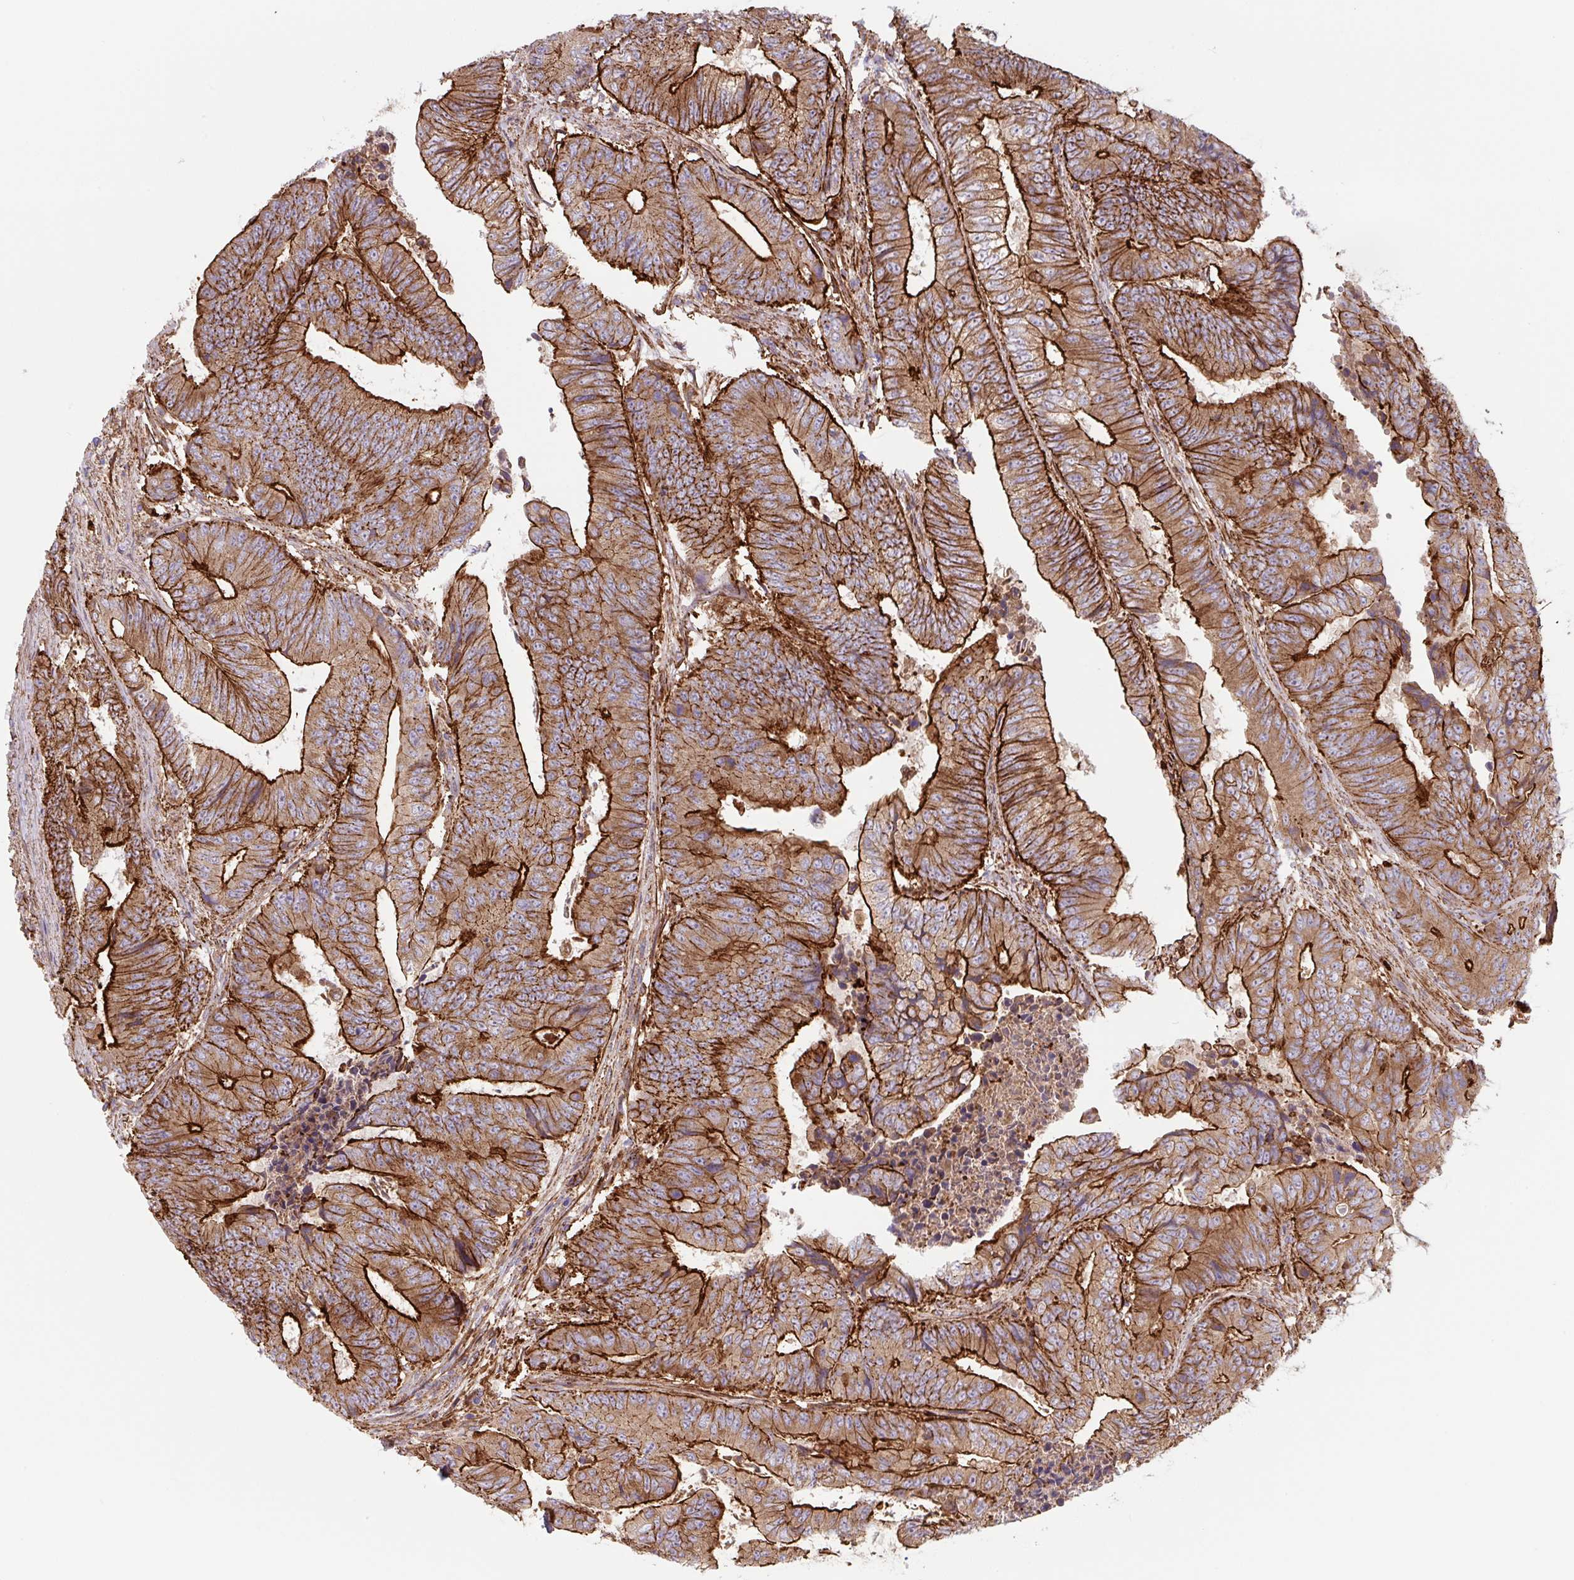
{"staining": {"intensity": "strong", "quantity": ">75%", "location": "cytoplasmic/membranous"}, "tissue": "colorectal cancer", "cell_type": "Tumor cells", "image_type": "cancer", "snomed": [{"axis": "morphology", "description": "Adenocarcinoma, NOS"}, {"axis": "topography", "description": "Colon"}], "caption": "A micrograph showing strong cytoplasmic/membranous positivity in approximately >75% of tumor cells in adenocarcinoma (colorectal), as visualized by brown immunohistochemical staining.", "gene": "DHFR2", "patient": {"sex": "female", "age": 48}}